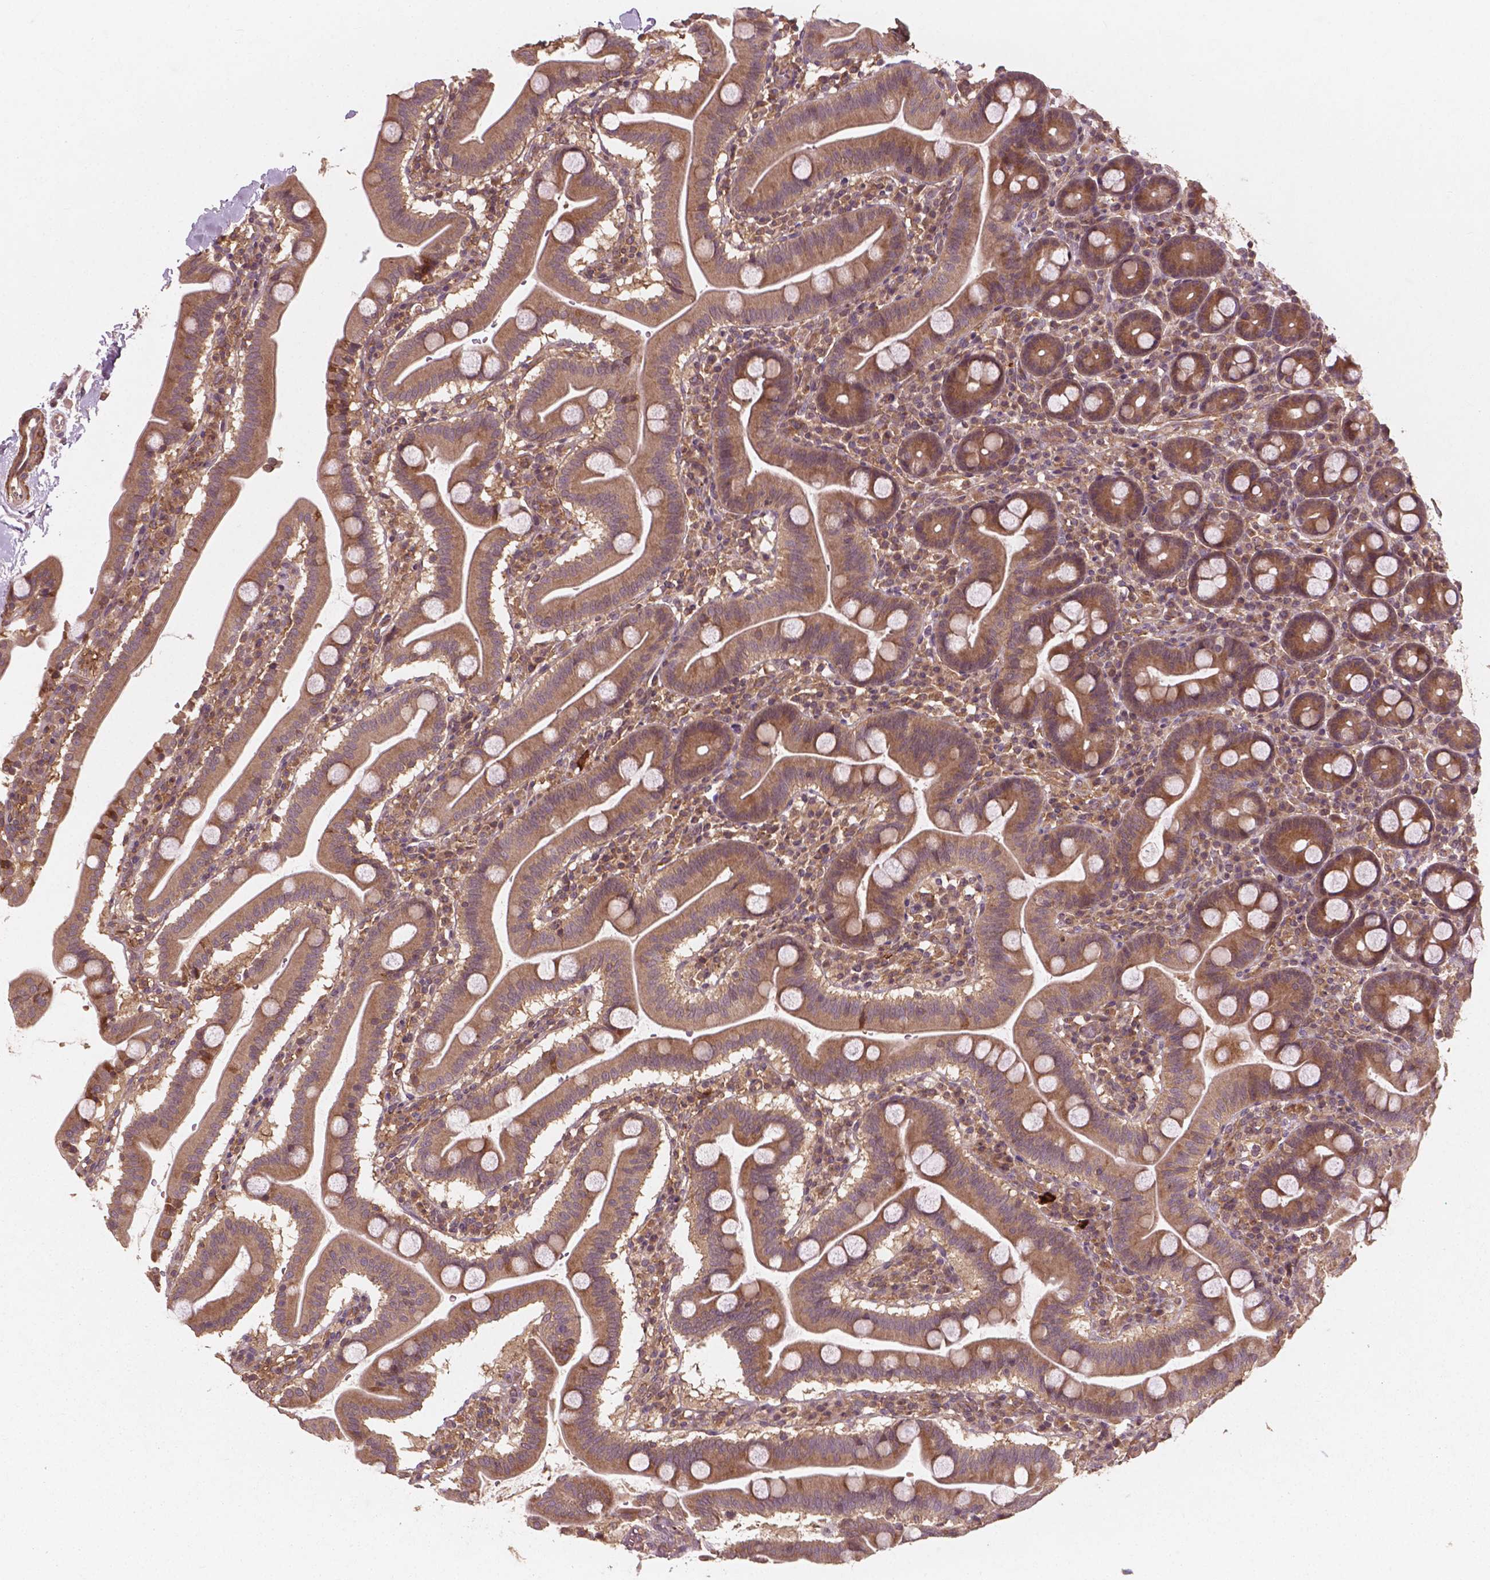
{"staining": {"intensity": "moderate", "quantity": ">75%", "location": "cytoplasmic/membranous"}, "tissue": "duodenum", "cell_type": "Glandular cells", "image_type": "normal", "snomed": [{"axis": "morphology", "description": "Normal tissue, NOS"}, {"axis": "topography", "description": "Pancreas"}, {"axis": "topography", "description": "Duodenum"}], "caption": "The image reveals immunohistochemical staining of normal duodenum. There is moderate cytoplasmic/membranous positivity is appreciated in approximately >75% of glandular cells.", "gene": "CYFIP1", "patient": {"sex": "male", "age": 59}}